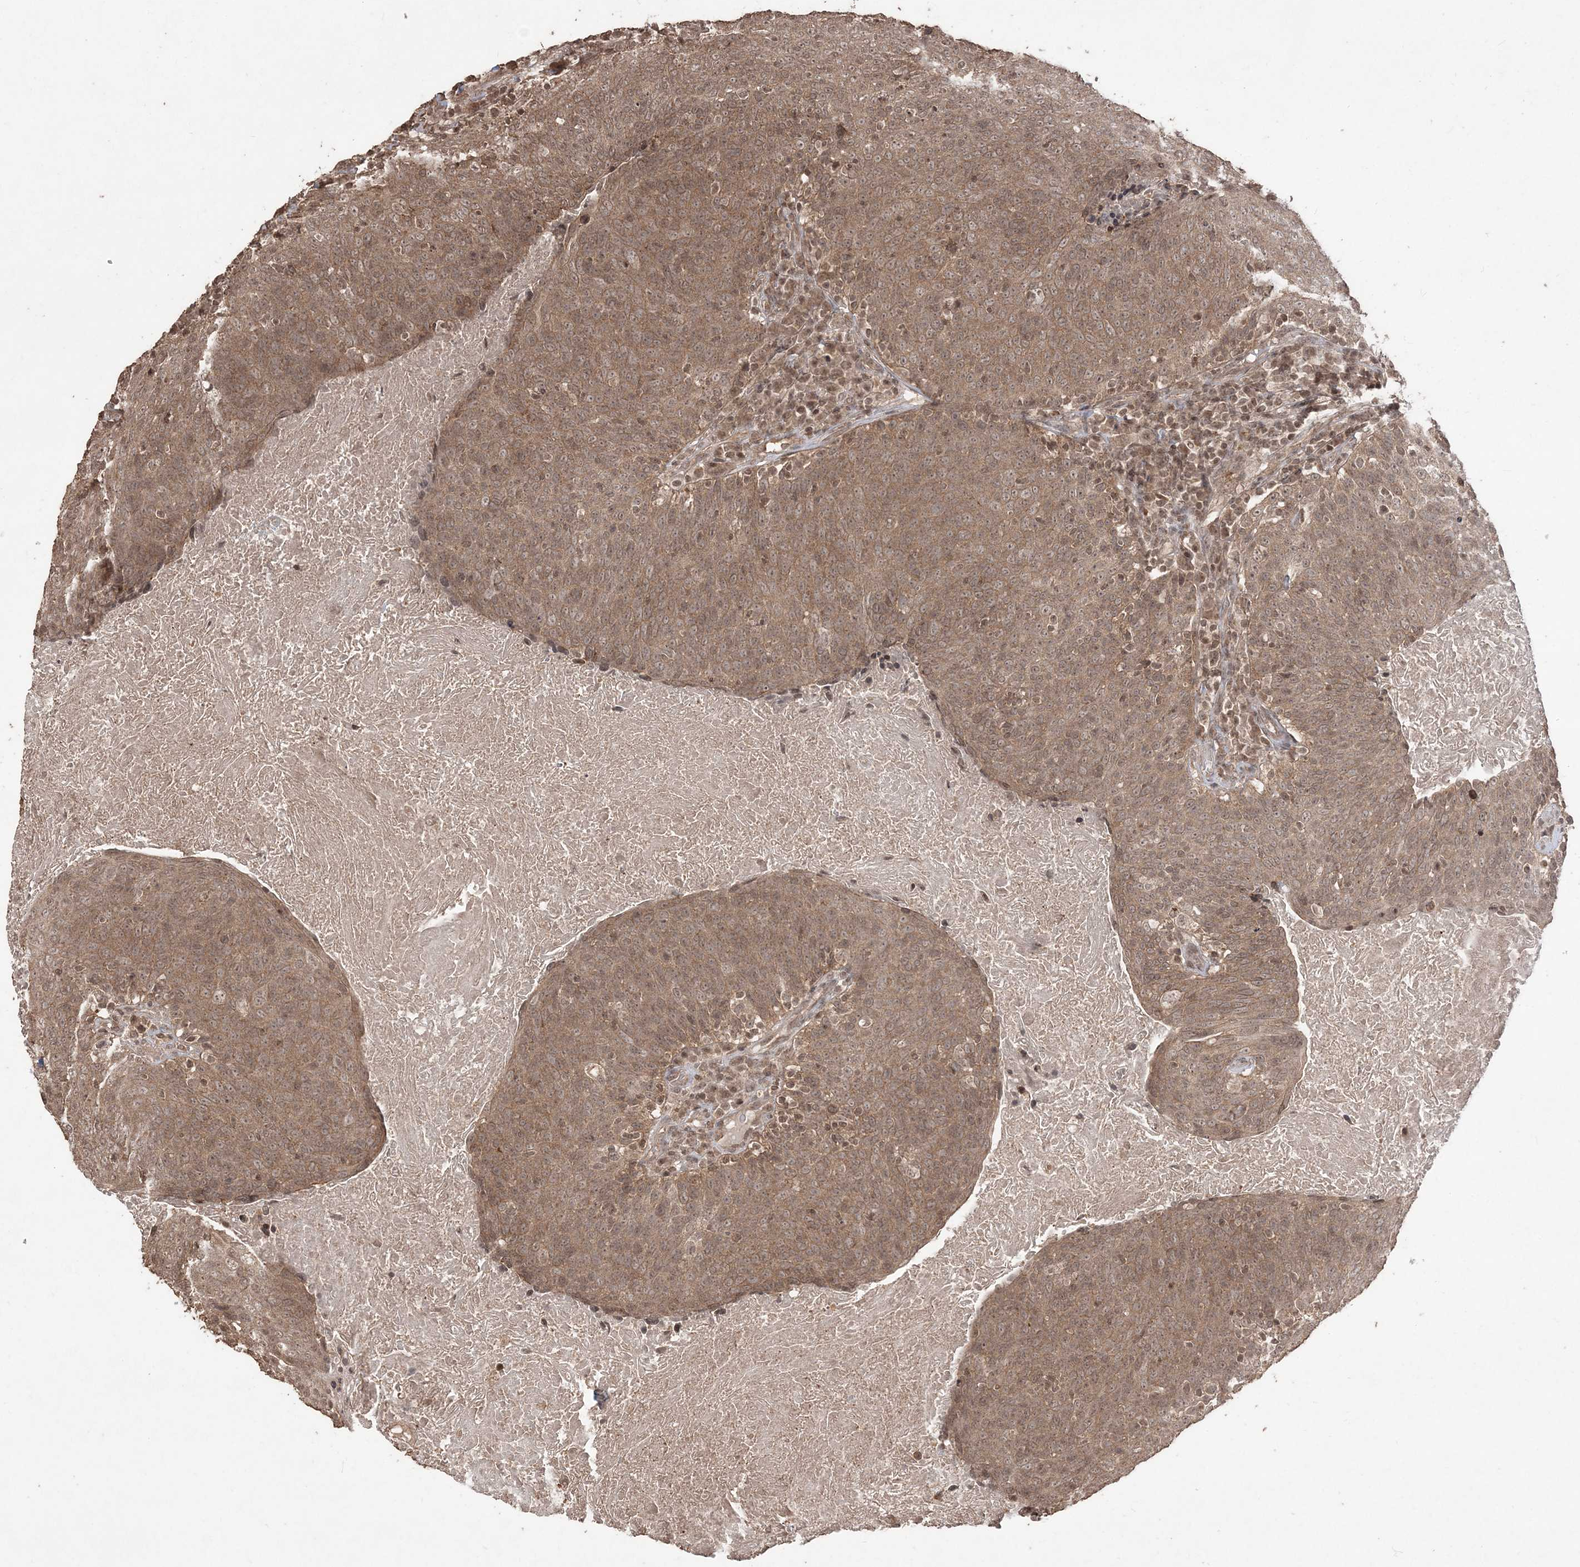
{"staining": {"intensity": "moderate", "quantity": ">75%", "location": "cytoplasmic/membranous"}, "tissue": "head and neck cancer", "cell_type": "Tumor cells", "image_type": "cancer", "snomed": [{"axis": "morphology", "description": "Squamous cell carcinoma, NOS"}, {"axis": "morphology", "description": "Squamous cell carcinoma, metastatic, NOS"}, {"axis": "topography", "description": "Lymph node"}, {"axis": "topography", "description": "Head-Neck"}], "caption": "Moderate cytoplasmic/membranous positivity for a protein is seen in approximately >75% of tumor cells of metastatic squamous cell carcinoma (head and neck) using IHC.", "gene": "EHHADH", "patient": {"sex": "male", "age": 62}}